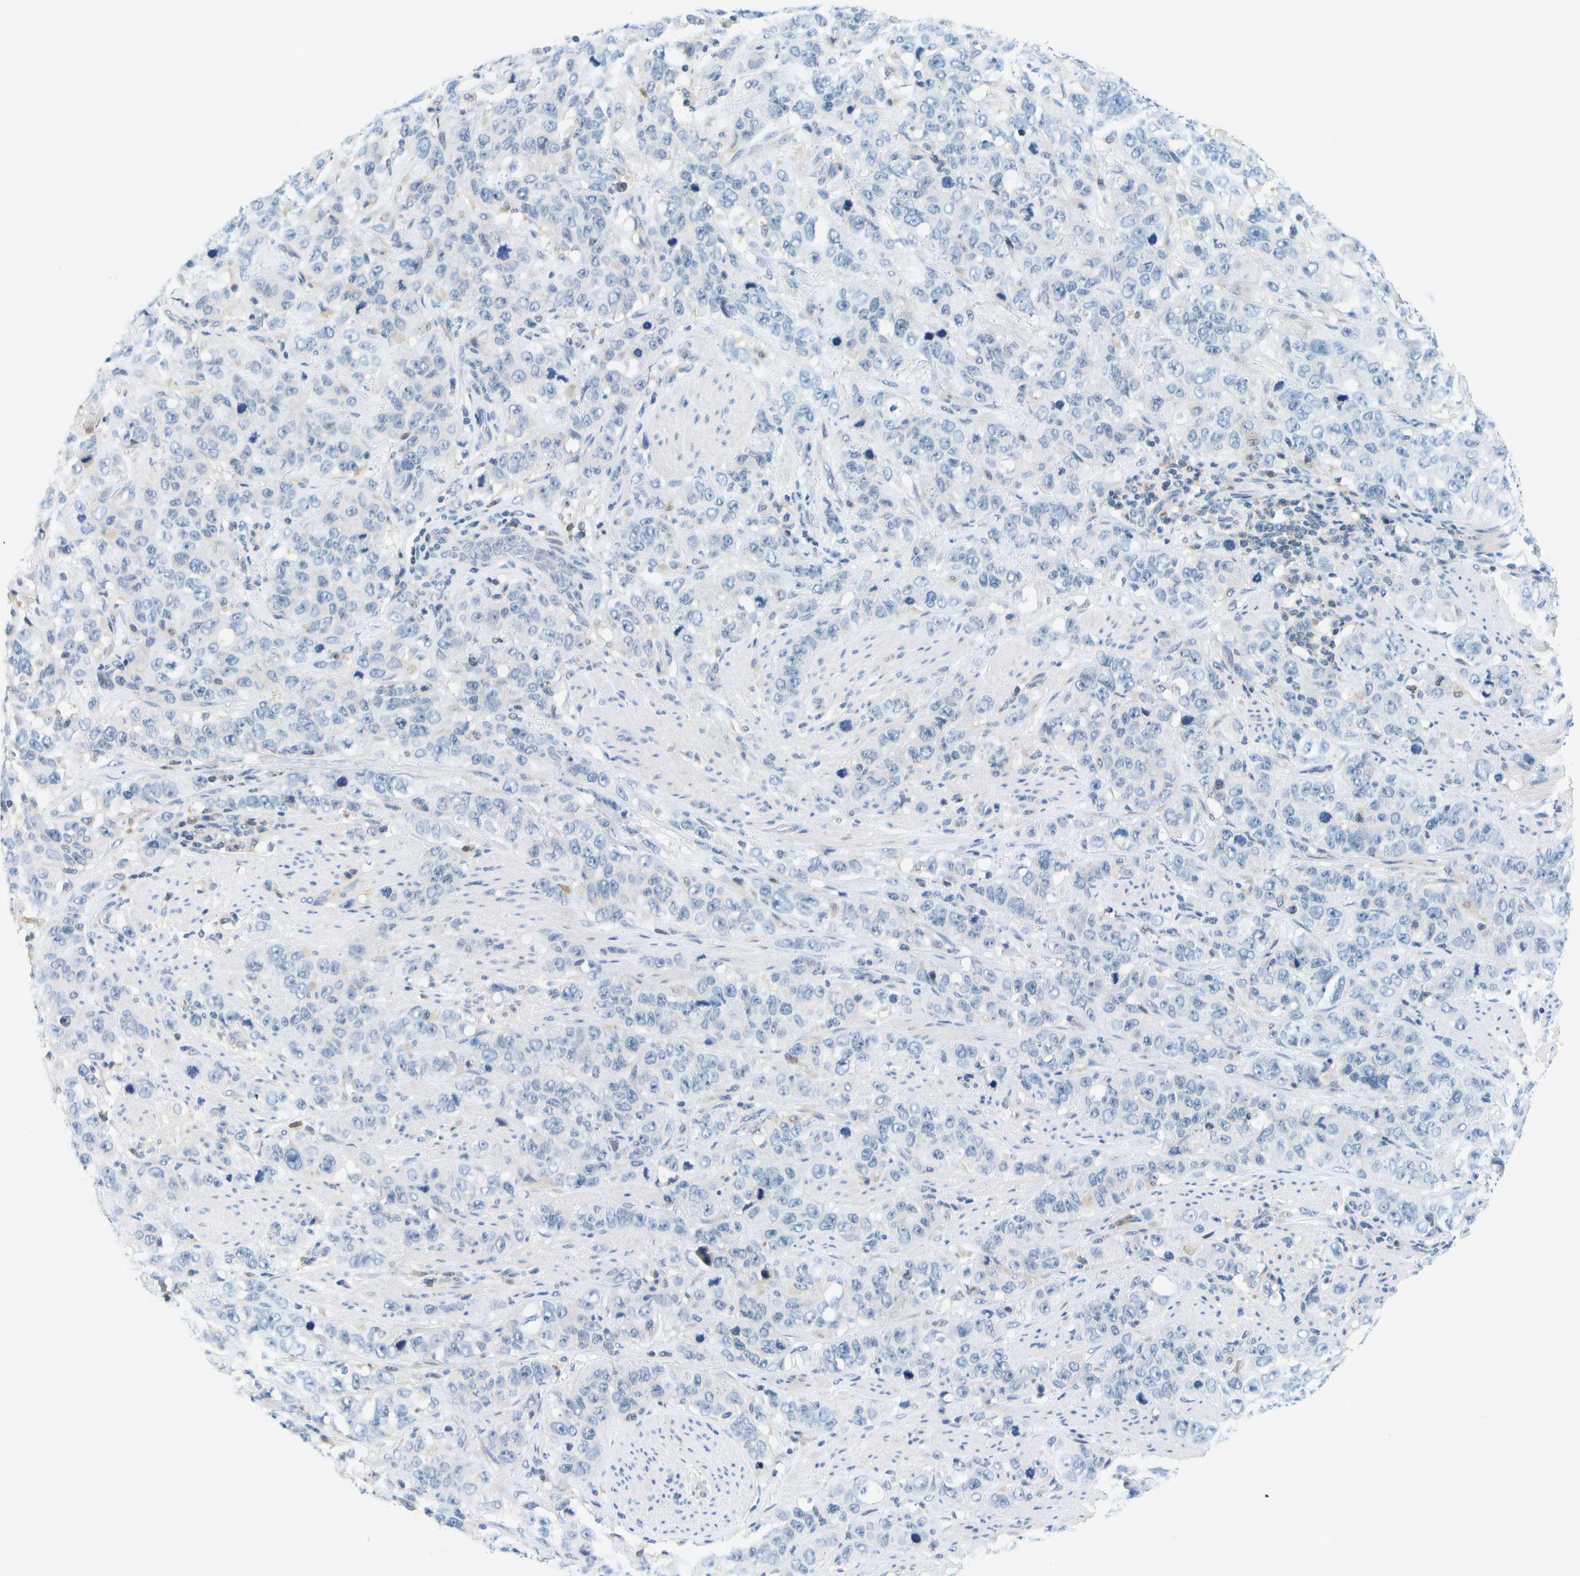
{"staining": {"intensity": "negative", "quantity": "none", "location": "none"}, "tissue": "stomach cancer", "cell_type": "Tumor cells", "image_type": "cancer", "snomed": [{"axis": "morphology", "description": "Adenocarcinoma, NOS"}, {"axis": "topography", "description": "Stomach"}], "caption": "A micrograph of adenocarcinoma (stomach) stained for a protein shows no brown staining in tumor cells.", "gene": "RASGRP2", "patient": {"sex": "male", "age": 48}}